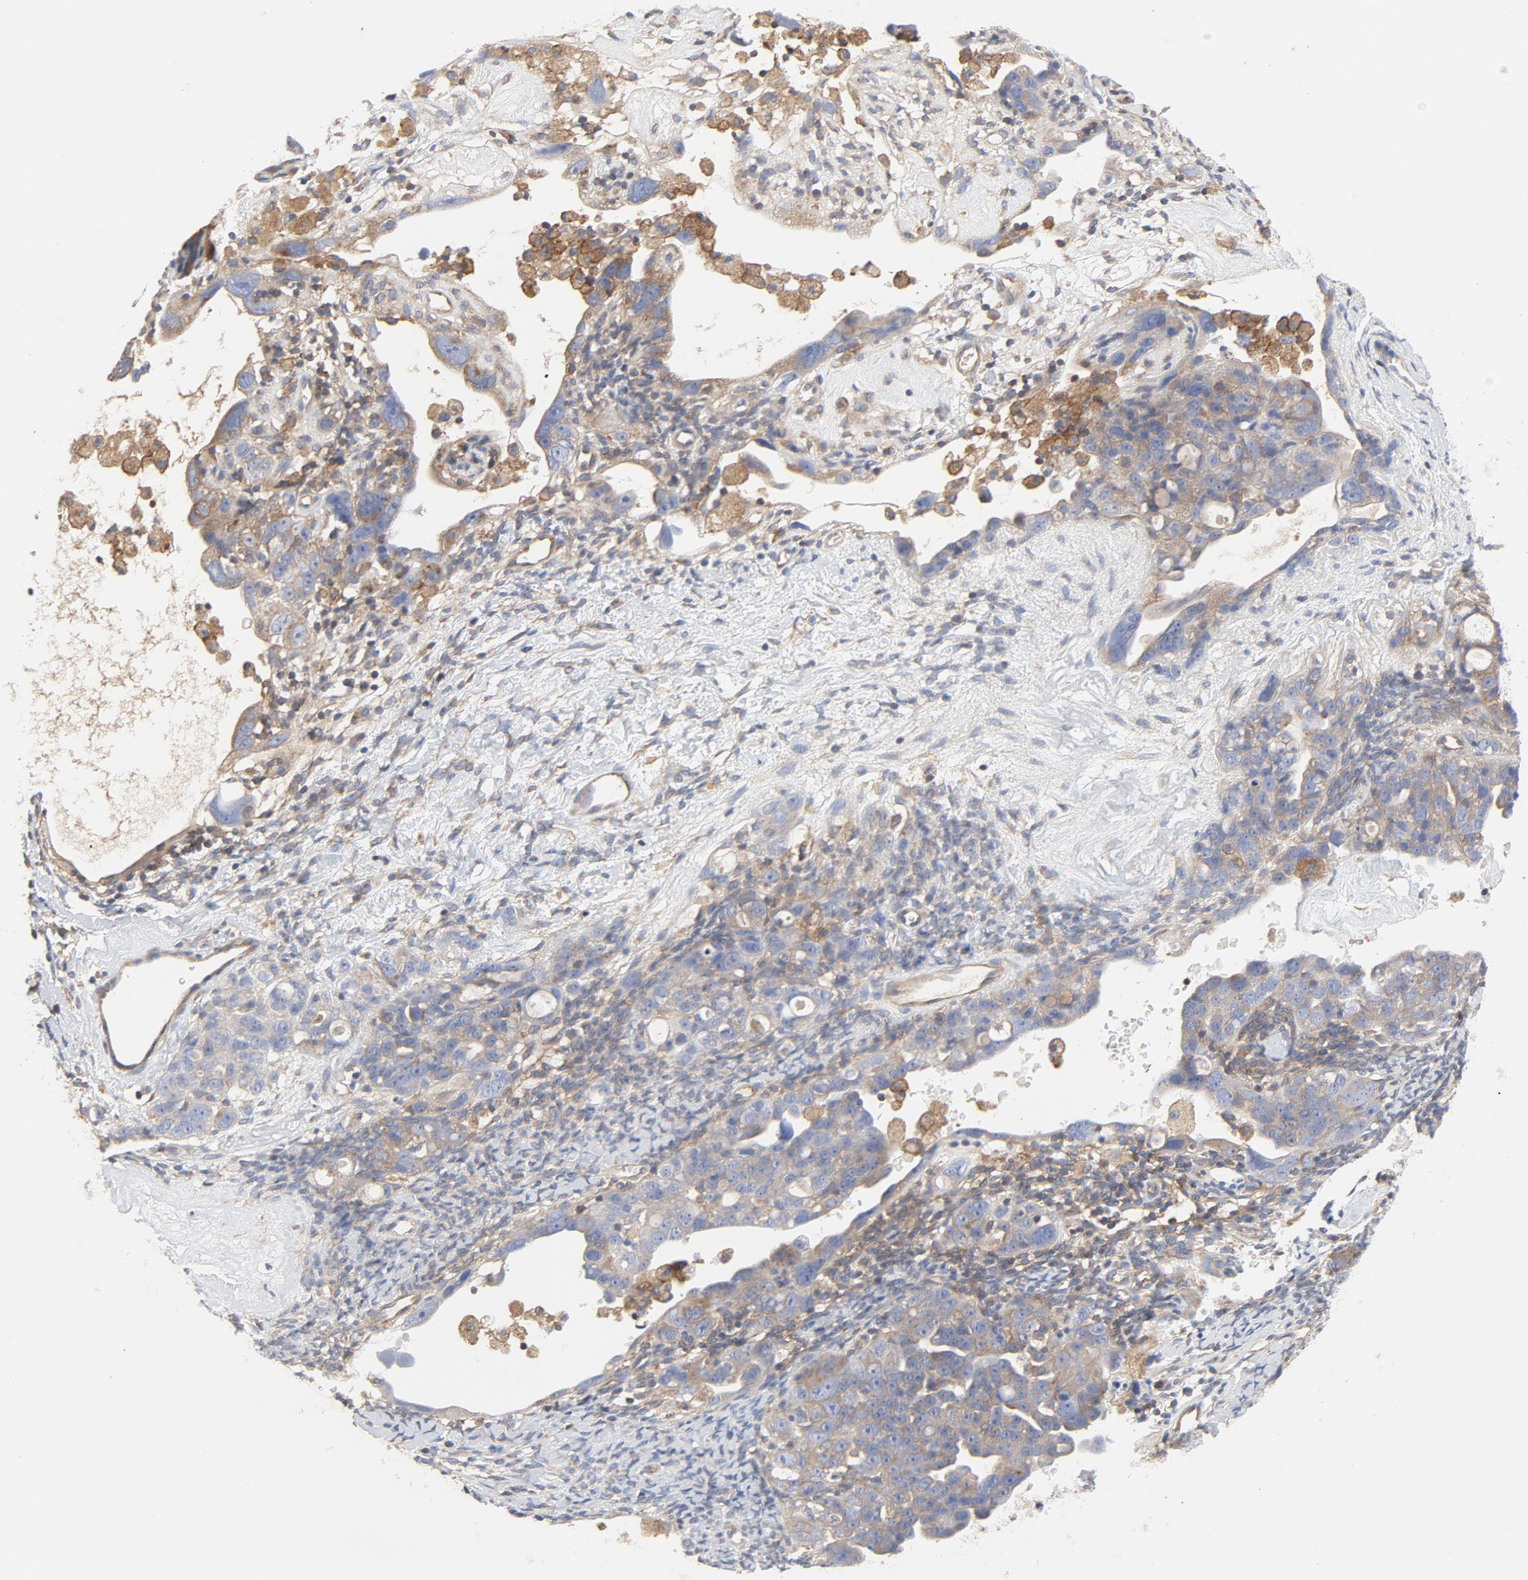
{"staining": {"intensity": "moderate", "quantity": "25%-75%", "location": "cytoplasmic/membranous"}, "tissue": "ovarian cancer", "cell_type": "Tumor cells", "image_type": "cancer", "snomed": [{"axis": "morphology", "description": "Cystadenocarcinoma, serous, NOS"}, {"axis": "topography", "description": "Ovary"}], "caption": "Ovarian cancer stained with immunohistochemistry exhibits moderate cytoplasmic/membranous positivity in about 25%-75% of tumor cells.", "gene": "RABEP1", "patient": {"sex": "female", "age": 66}}